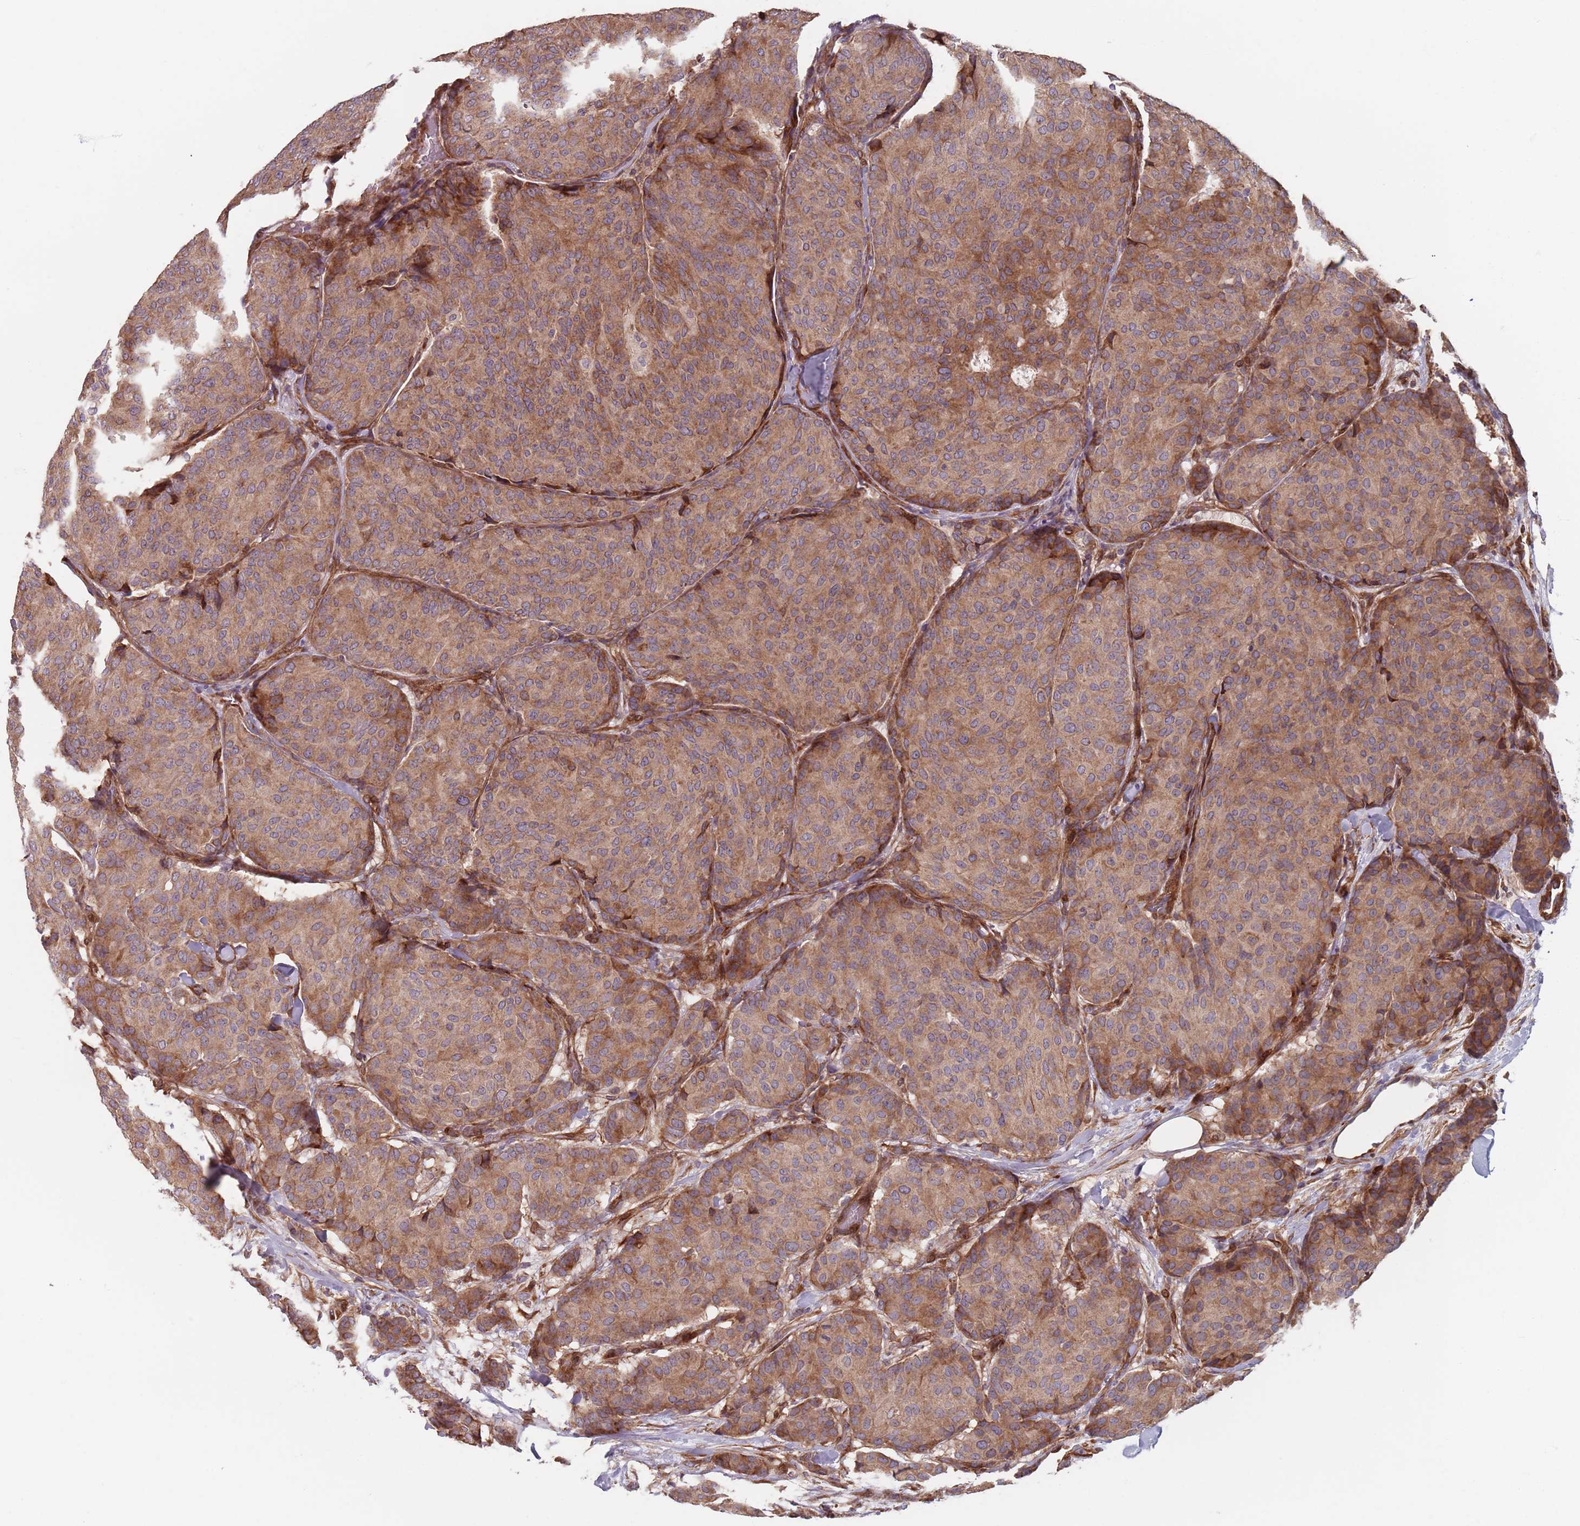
{"staining": {"intensity": "moderate", "quantity": ">75%", "location": "cytoplasmic/membranous"}, "tissue": "breast cancer", "cell_type": "Tumor cells", "image_type": "cancer", "snomed": [{"axis": "morphology", "description": "Duct carcinoma"}, {"axis": "topography", "description": "Breast"}], "caption": "Immunohistochemical staining of breast infiltrating ductal carcinoma exhibits medium levels of moderate cytoplasmic/membranous protein positivity in about >75% of tumor cells.", "gene": "NOTCH3", "patient": {"sex": "female", "age": 75}}